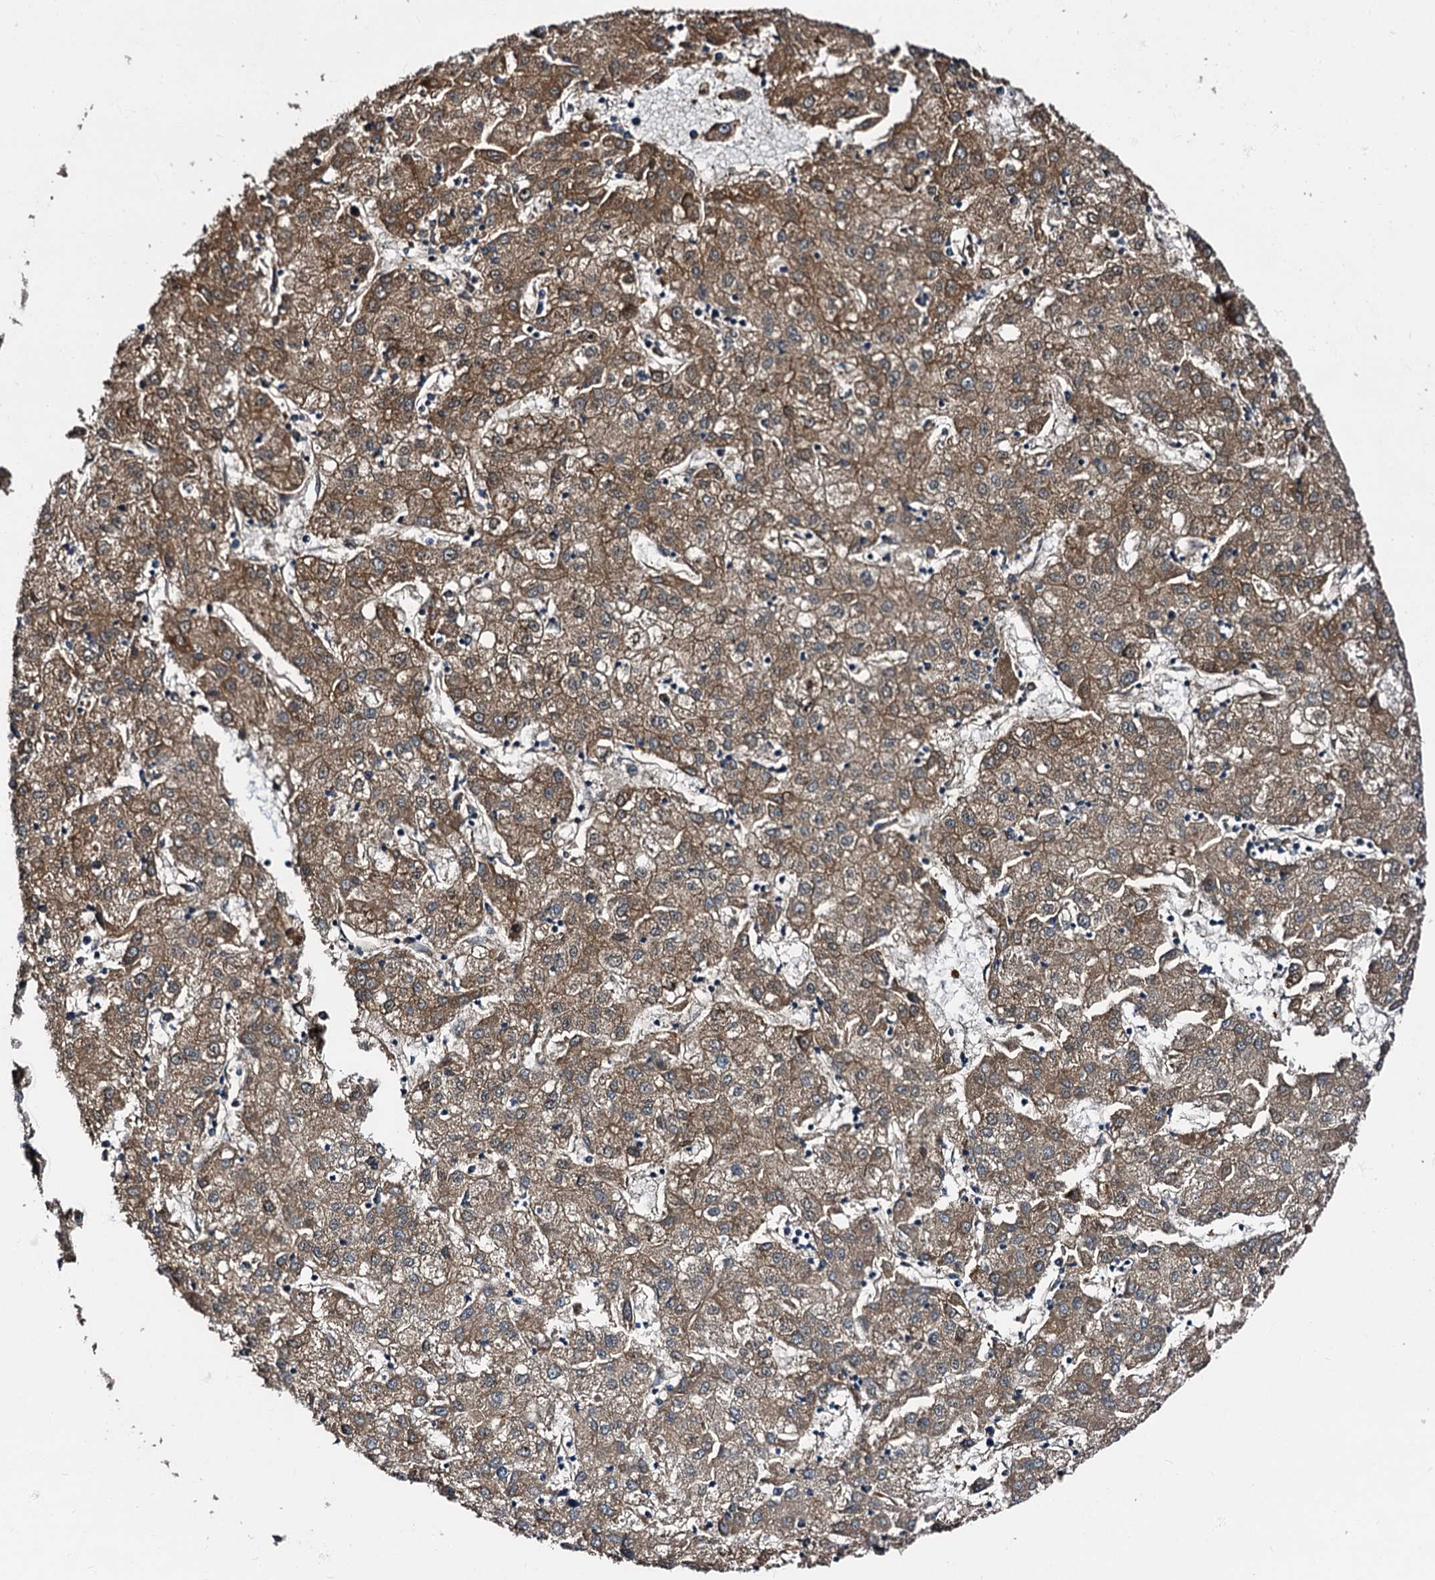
{"staining": {"intensity": "moderate", "quantity": ">75%", "location": "cytoplasmic/membranous"}, "tissue": "liver cancer", "cell_type": "Tumor cells", "image_type": "cancer", "snomed": [{"axis": "morphology", "description": "Carcinoma, Hepatocellular, NOS"}, {"axis": "topography", "description": "Liver"}], "caption": "Immunohistochemistry of human hepatocellular carcinoma (liver) reveals medium levels of moderate cytoplasmic/membranous staining in approximately >75% of tumor cells.", "gene": "PEX5", "patient": {"sex": "male", "age": 72}}